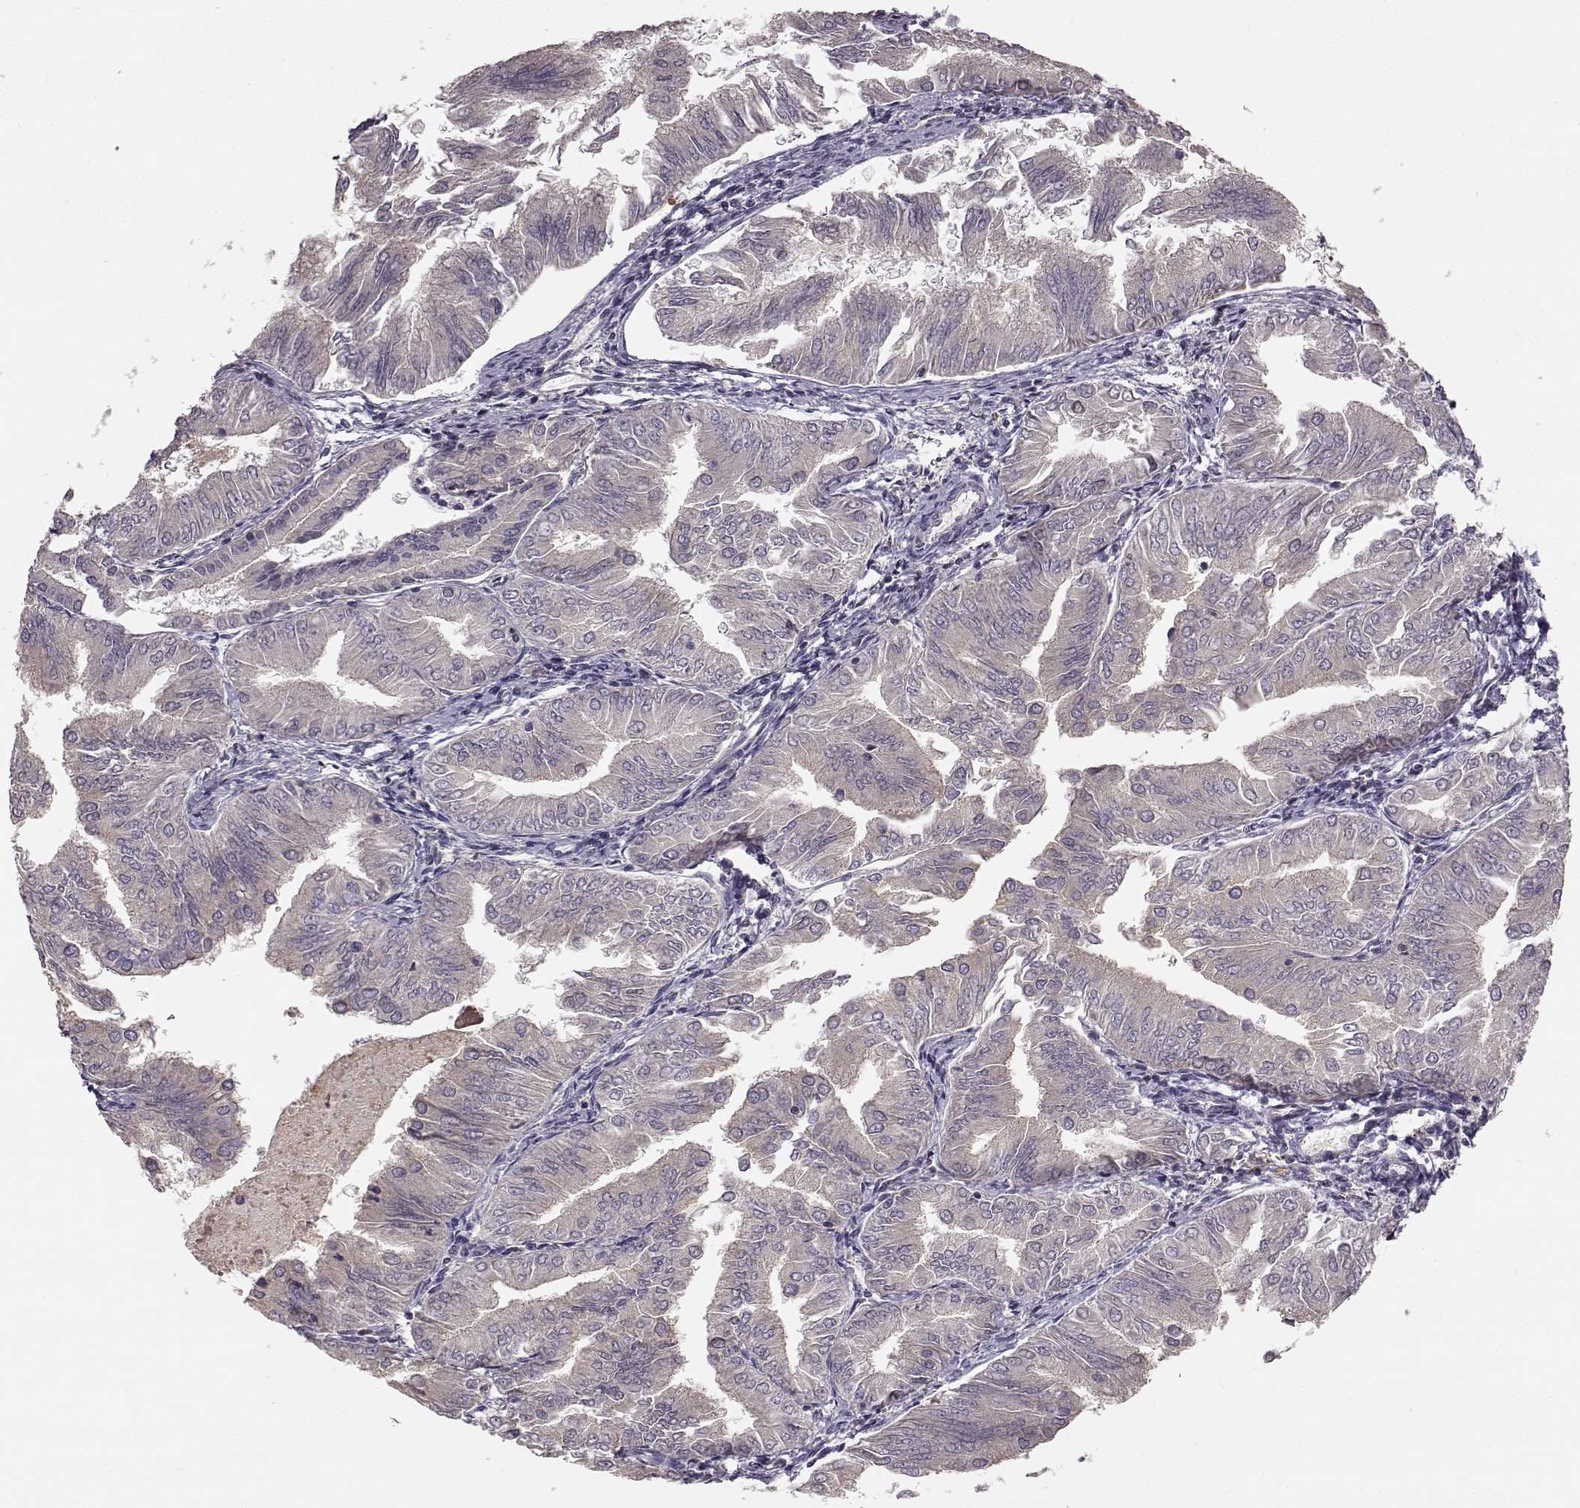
{"staining": {"intensity": "negative", "quantity": "none", "location": "none"}, "tissue": "endometrial cancer", "cell_type": "Tumor cells", "image_type": "cancer", "snomed": [{"axis": "morphology", "description": "Adenocarcinoma, NOS"}, {"axis": "topography", "description": "Endometrium"}], "caption": "Immunohistochemical staining of human endometrial cancer (adenocarcinoma) displays no significant staining in tumor cells. The staining is performed using DAB brown chromogen with nuclei counter-stained in using hematoxylin.", "gene": "YJEFN3", "patient": {"sex": "female", "age": 53}}